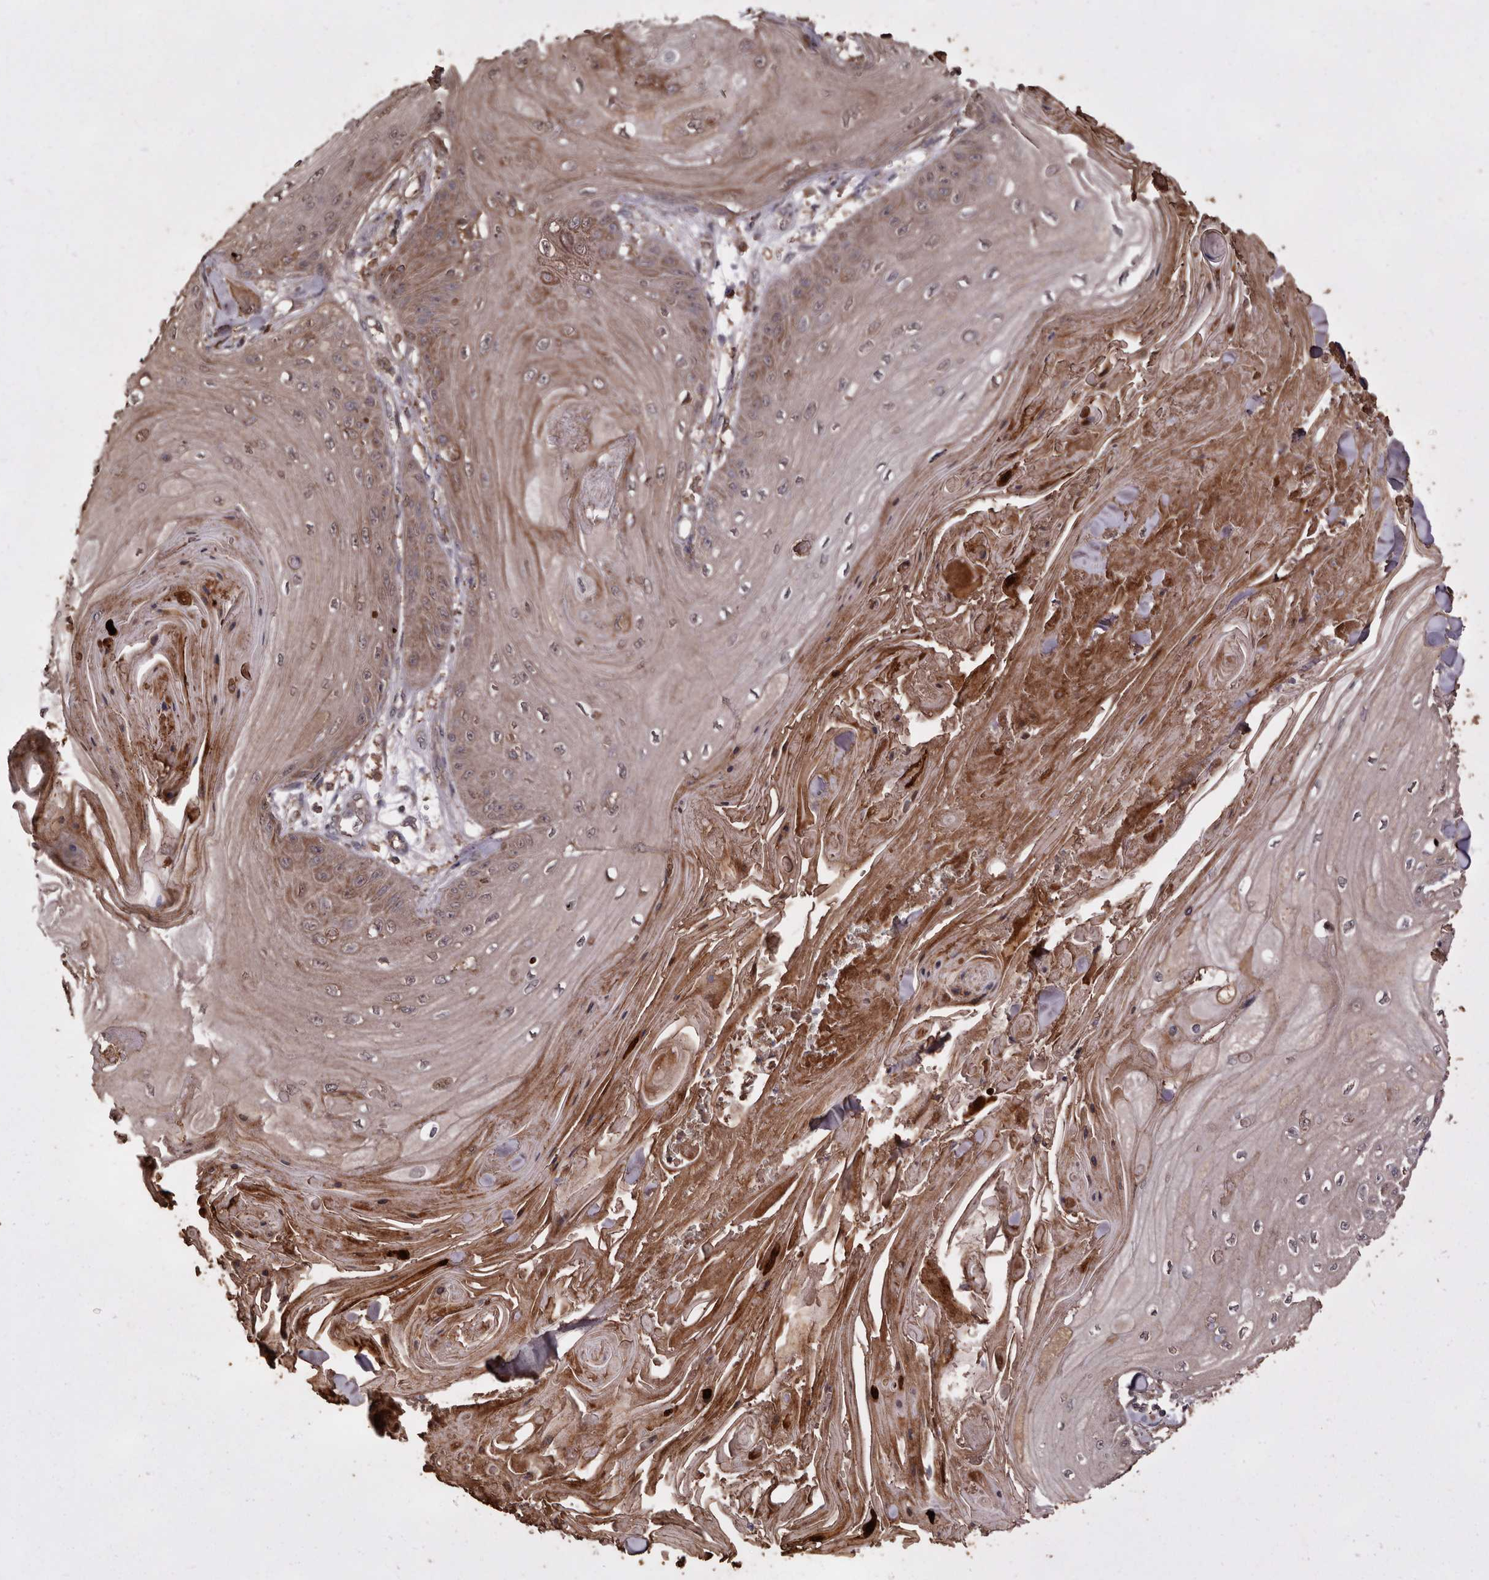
{"staining": {"intensity": "moderate", "quantity": "25%-75%", "location": "cytoplasmic/membranous"}, "tissue": "skin cancer", "cell_type": "Tumor cells", "image_type": "cancer", "snomed": [{"axis": "morphology", "description": "Squamous cell carcinoma, NOS"}, {"axis": "topography", "description": "Skin"}], "caption": "This is a histology image of IHC staining of skin cancer (squamous cell carcinoma), which shows moderate expression in the cytoplasmic/membranous of tumor cells.", "gene": "RANBP17", "patient": {"sex": "male", "age": 74}}